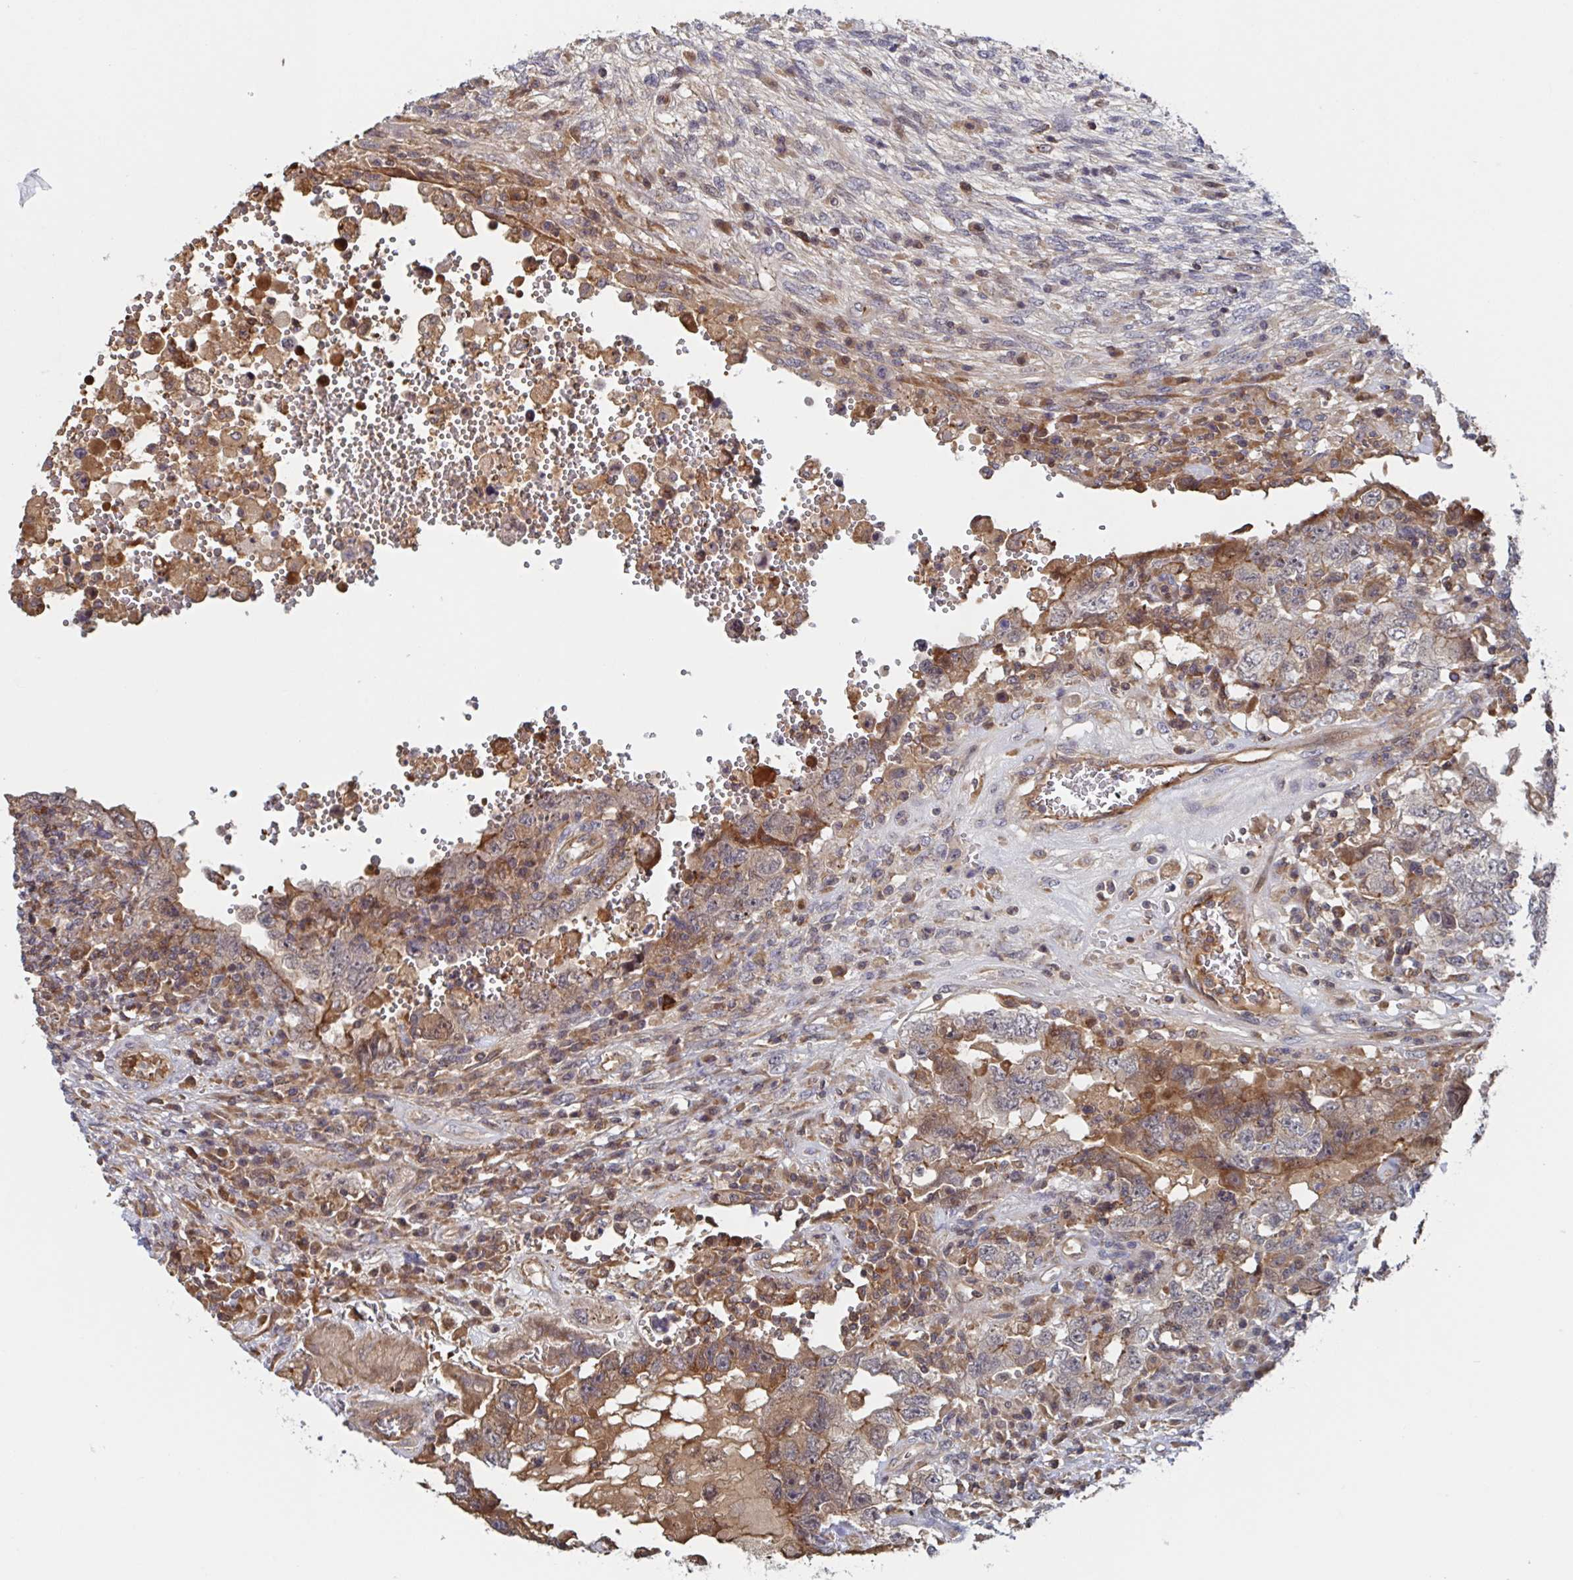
{"staining": {"intensity": "moderate", "quantity": "<25%", "location": "cytoplasmic/membranous"}, "tissue": "testis cancer", "cell_type": "Tumor cells", "image_type": "cancer", "snomed": [{"axis": "morphology", "description": "Carcinoma, Embryonal, NOS"}, {"axis": "topography", "description": "Testis"}], "caption": "A photomicrograph of testis cancer (embryonal carcinoma) stained for a protein reveals moderate cytoplasmic/membranous brown staining in tumor cells. The protein is shown in brown color, while the nuclei are stained blue.", "gene": "DHRS12", "patient": {"sex": "male", "age": 26}}